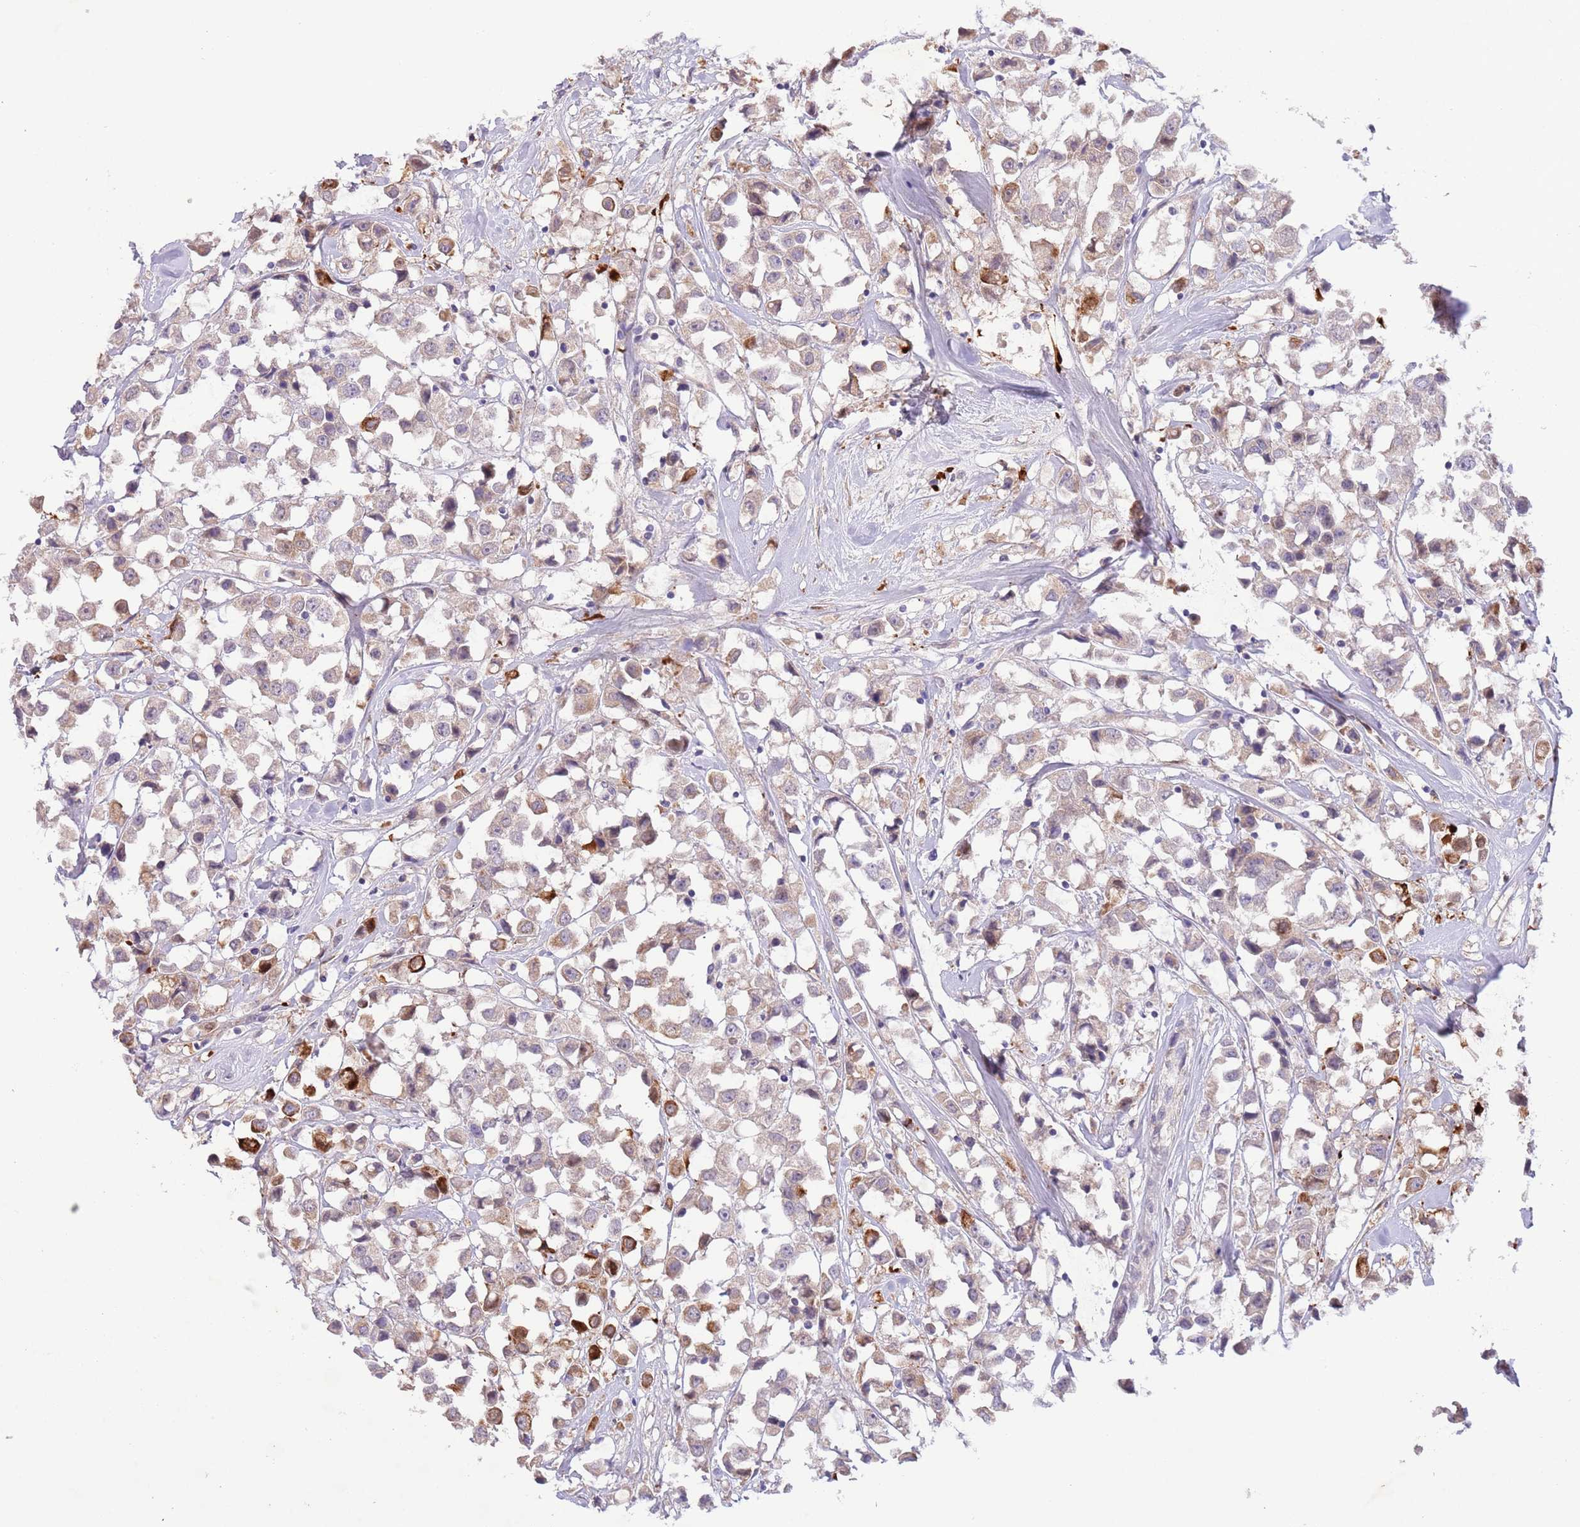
{"staining": {"intensity": "weak", "quantity": ">75%", "location": "cytoplasmic/membranous"}, "tissue": "breast cancer", "cell_type": "Tumor cells", "image_type": "cancer", "snomed": [{"axis": "morphology", "description": "Duct carcinoma"}, {"axis": "topography", "description": "Breast"}], "caption": "A photomicrograph showing weak cytoplasmic/membranous positivity in about >75% of tumor cells in breast invasive ductal carcinoma, as visualized by brown immunohistochemical staining.", "gene": "ZNF658", "patient": {"sex": "female", "age": 61}}